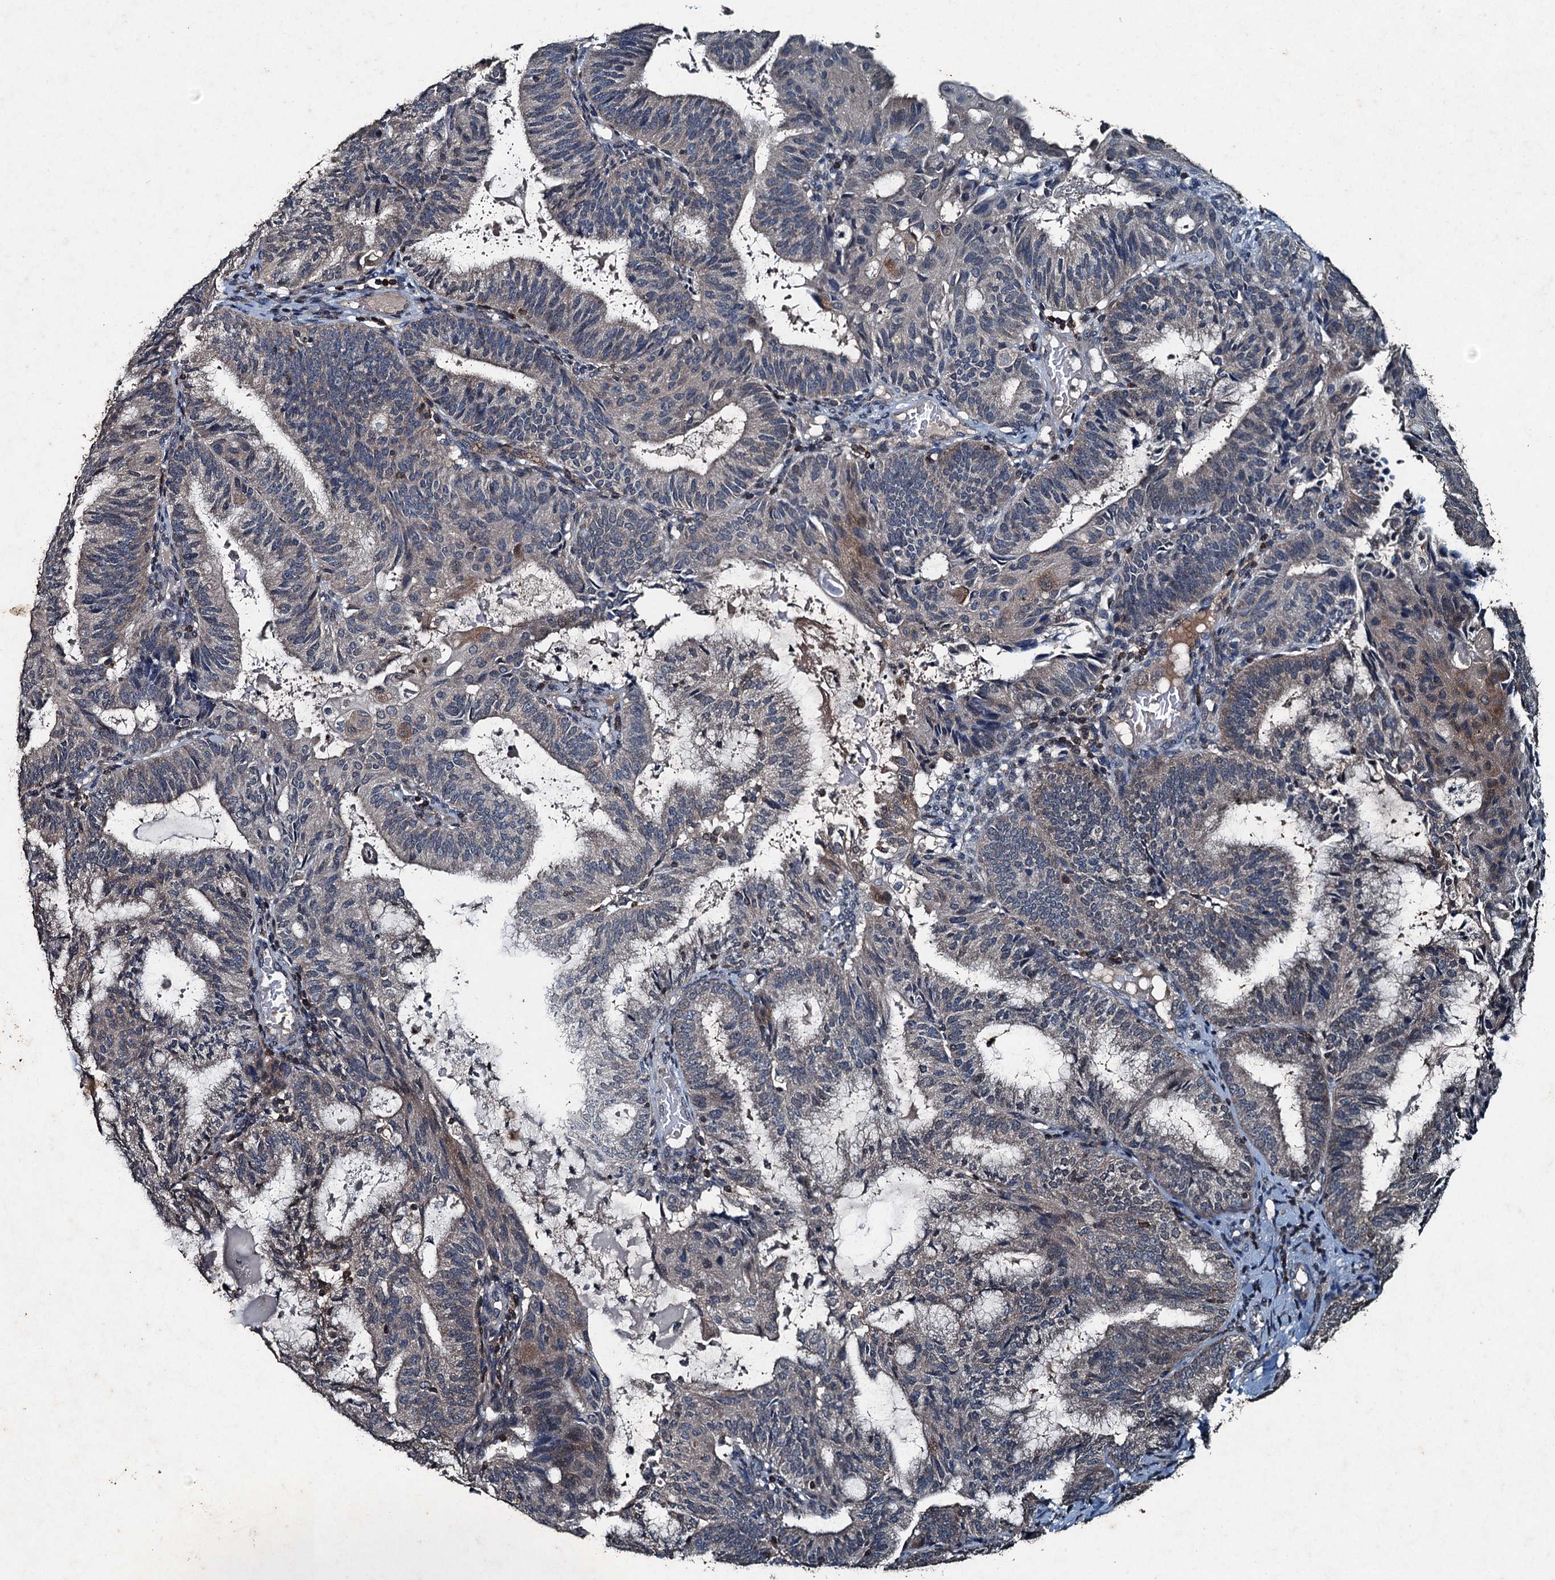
{"staining": {"intensity": "negative", "quantity": "none", "location": "none"}, "tissue": "endometrial cancer", "cell_type": "Tumor cells", "image_type": "cancer", "snomed": [{"axis": "morphology", "description": "Adenocarcinoma, NOS"}, {"axis": "topography", "description": "Endometrium"}], "caption": "Image shows no significant protein positivity in tumor cells of endometrial cancer.", "gene": "TCTN1", "patient": {"sex": "female", "age": 49}}